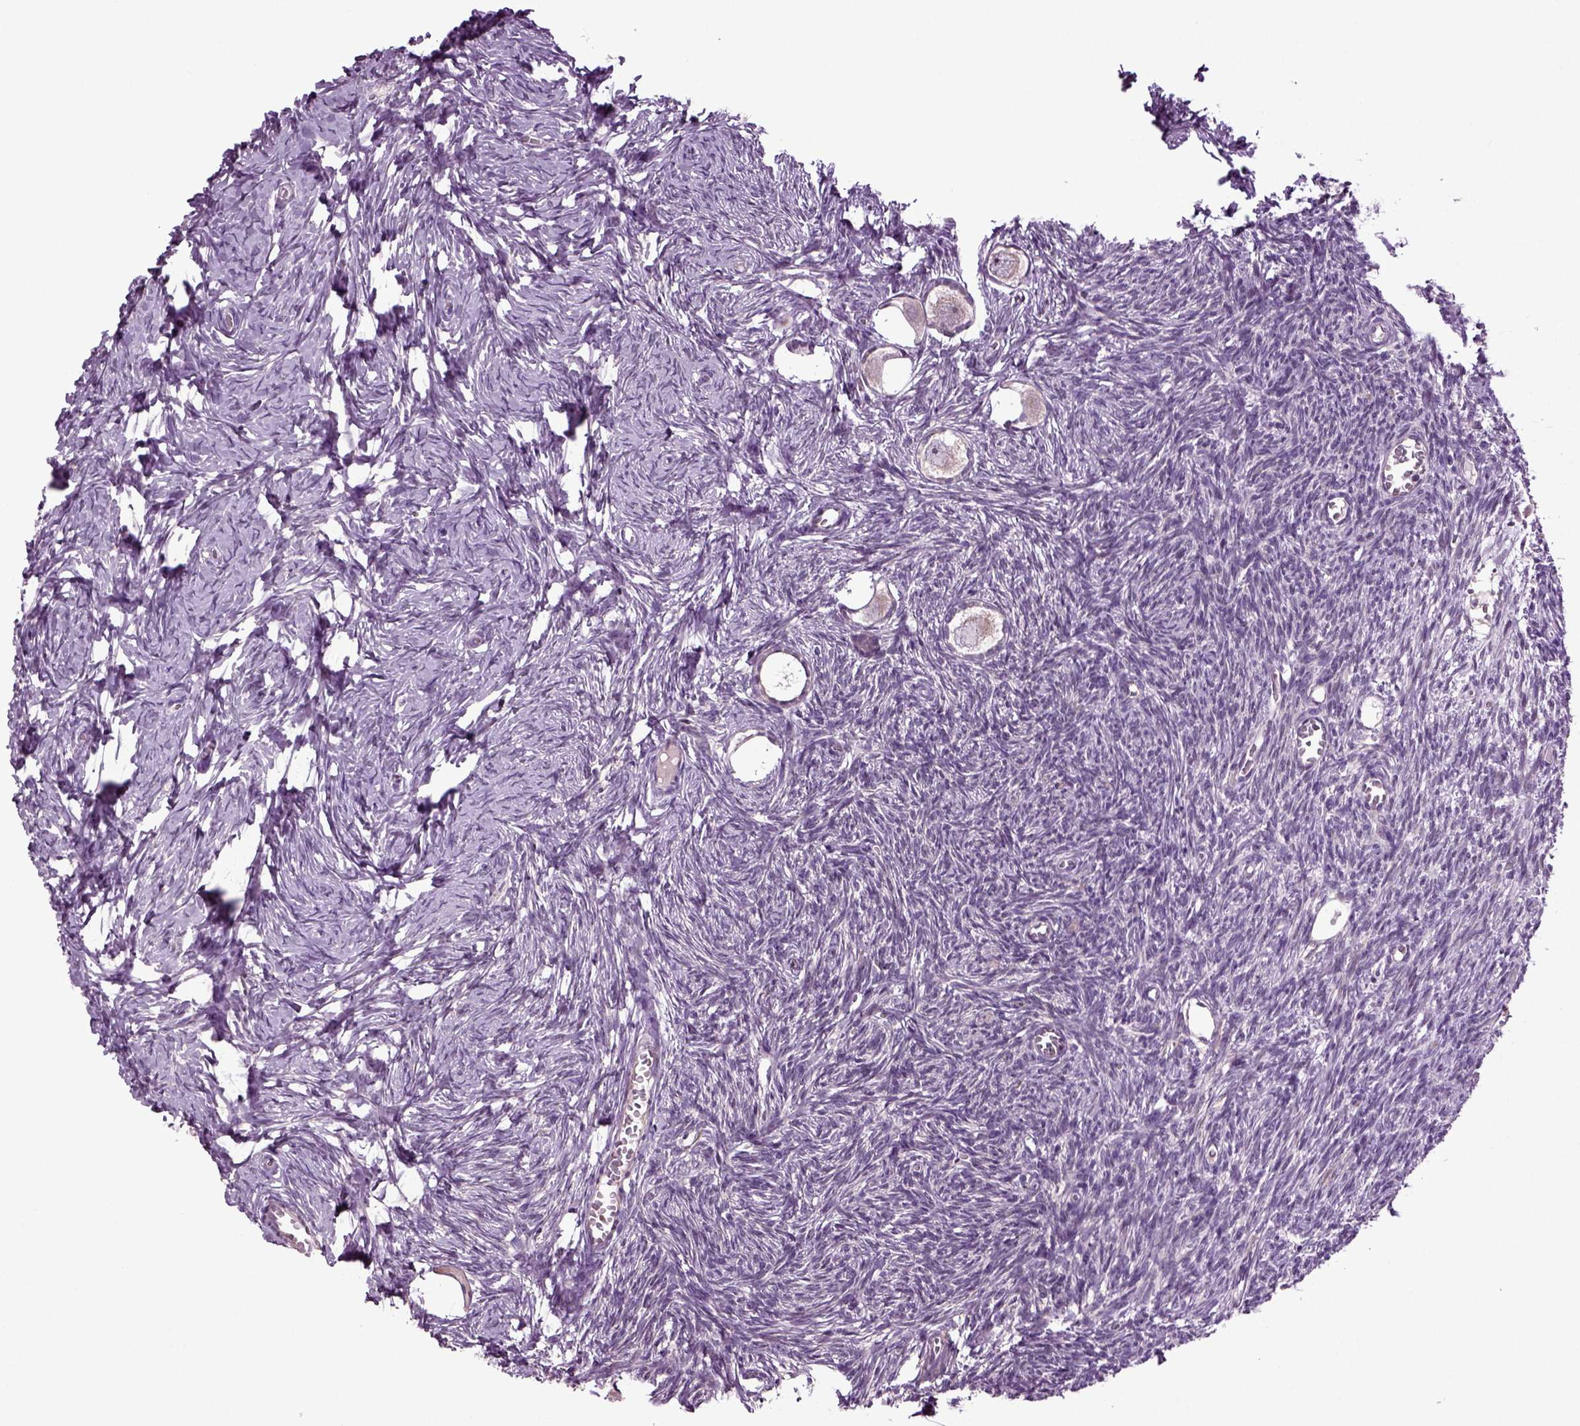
{"staining": {"intensity": "weak", "quantity": ">75%", "location": "cytoplasmic/membranous"}, "tissue": "ovary", "cell_type": "Follicle cells", "image_type": "normal", "snomed": [{"axis": "morphology", "description": "Normal tissue, NOS"}, {"axis": "topography", "description": "Ovary"}], "caption": "Immunohistochemical staining of unremarkable ovary exhibits weak cytoplasmic/membranous protein expression in approximately >75% of follicle cells. (brown staining indicates protein expression, while blue staining denotes nuclei).", "gene": "HAGHL", "patient": {"sex": "female", "age": 27}}